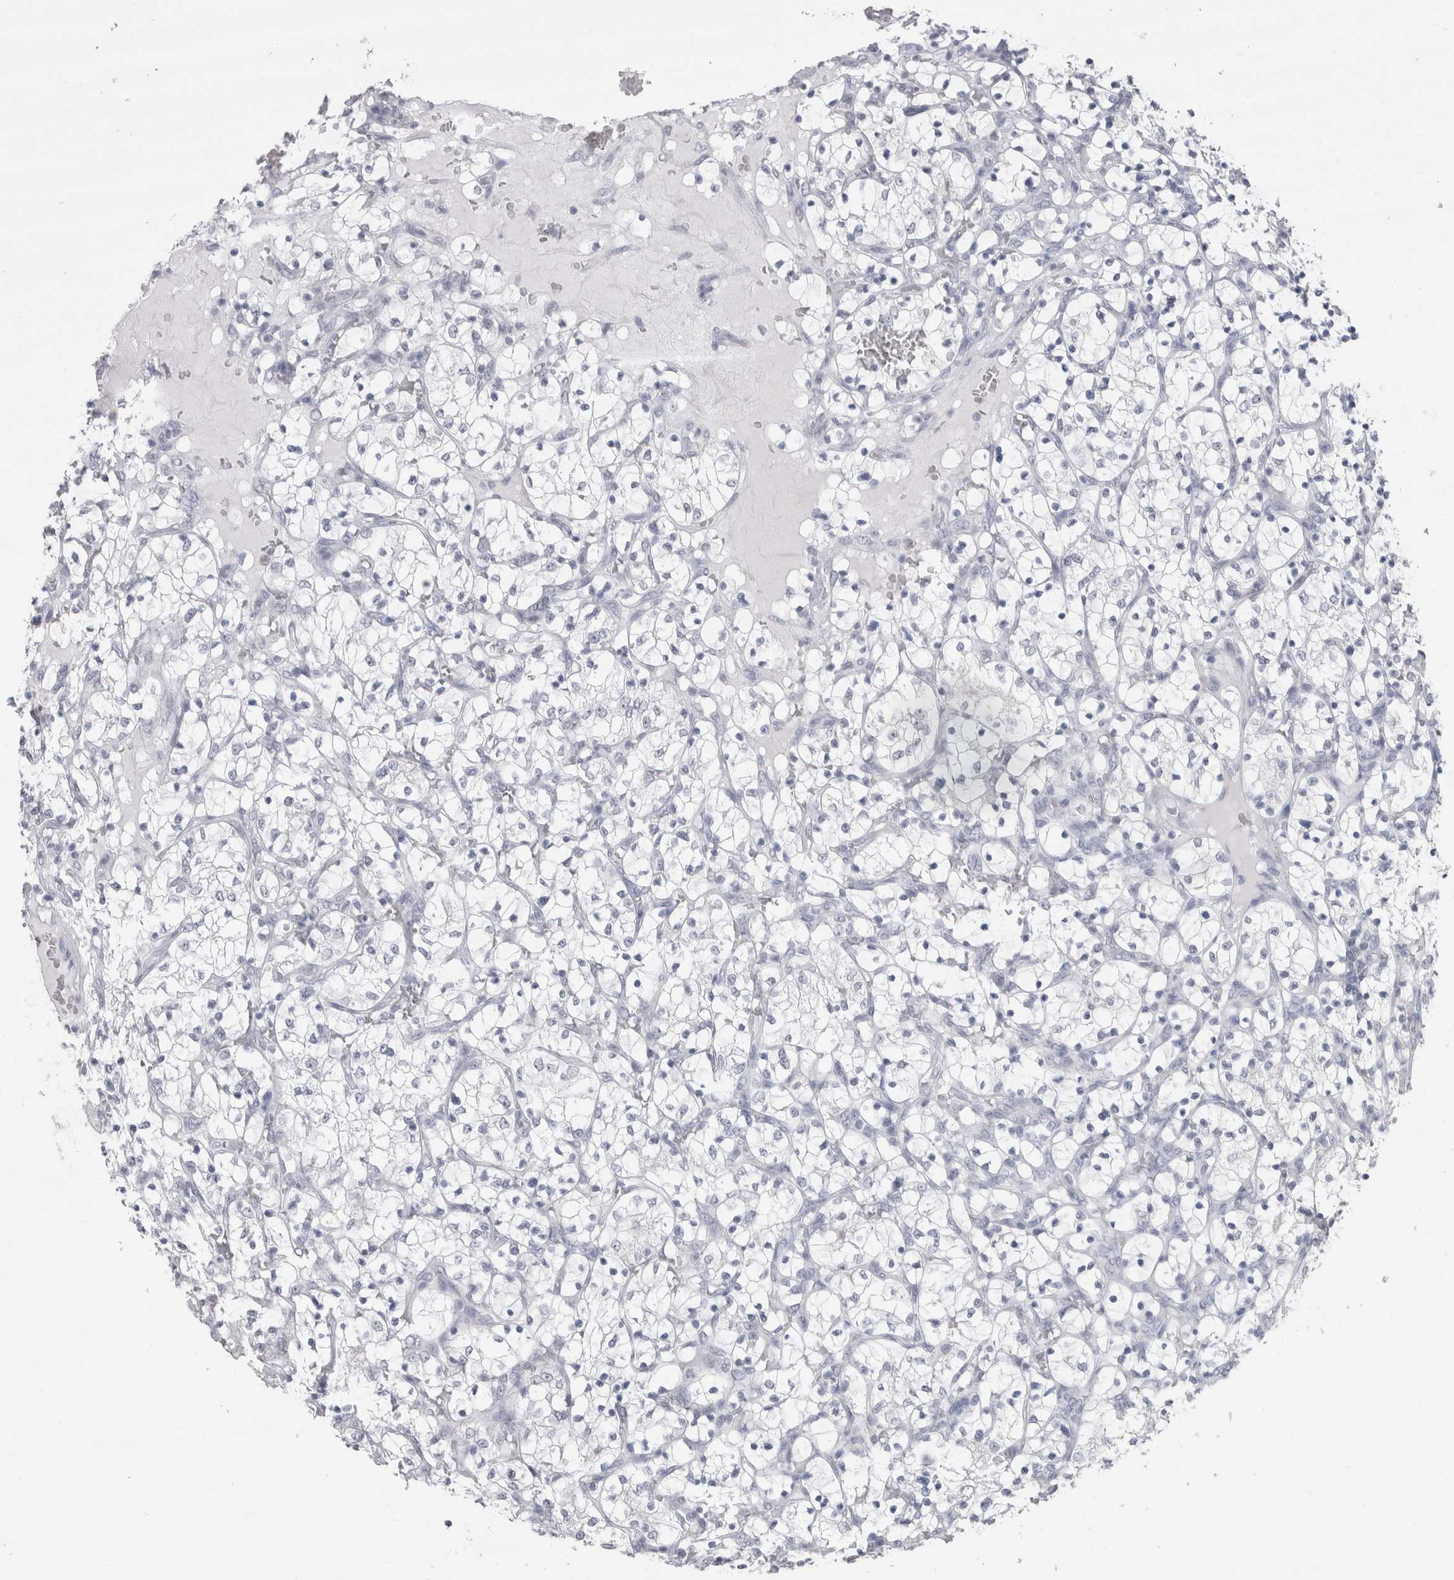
{"staining": {"intensity": "negative", "quantity": "none", "location": "none"}, "tissue": "renal cancer", "cell_type": "Tumor cells", "image_type": "cancer", "snomed": [{"axis": "morphology", "description": "Adenocarcinoma, NOS"}, {"axis": "topography", "description": "Kidney"}], "caption": "Human renal cancer (adenocarcinoma) stained for a protein using immunohistochemistry reveals no staining in tumor cells.", "gene": "CDH17", "patient": {"sex": "female", "age": 69}}